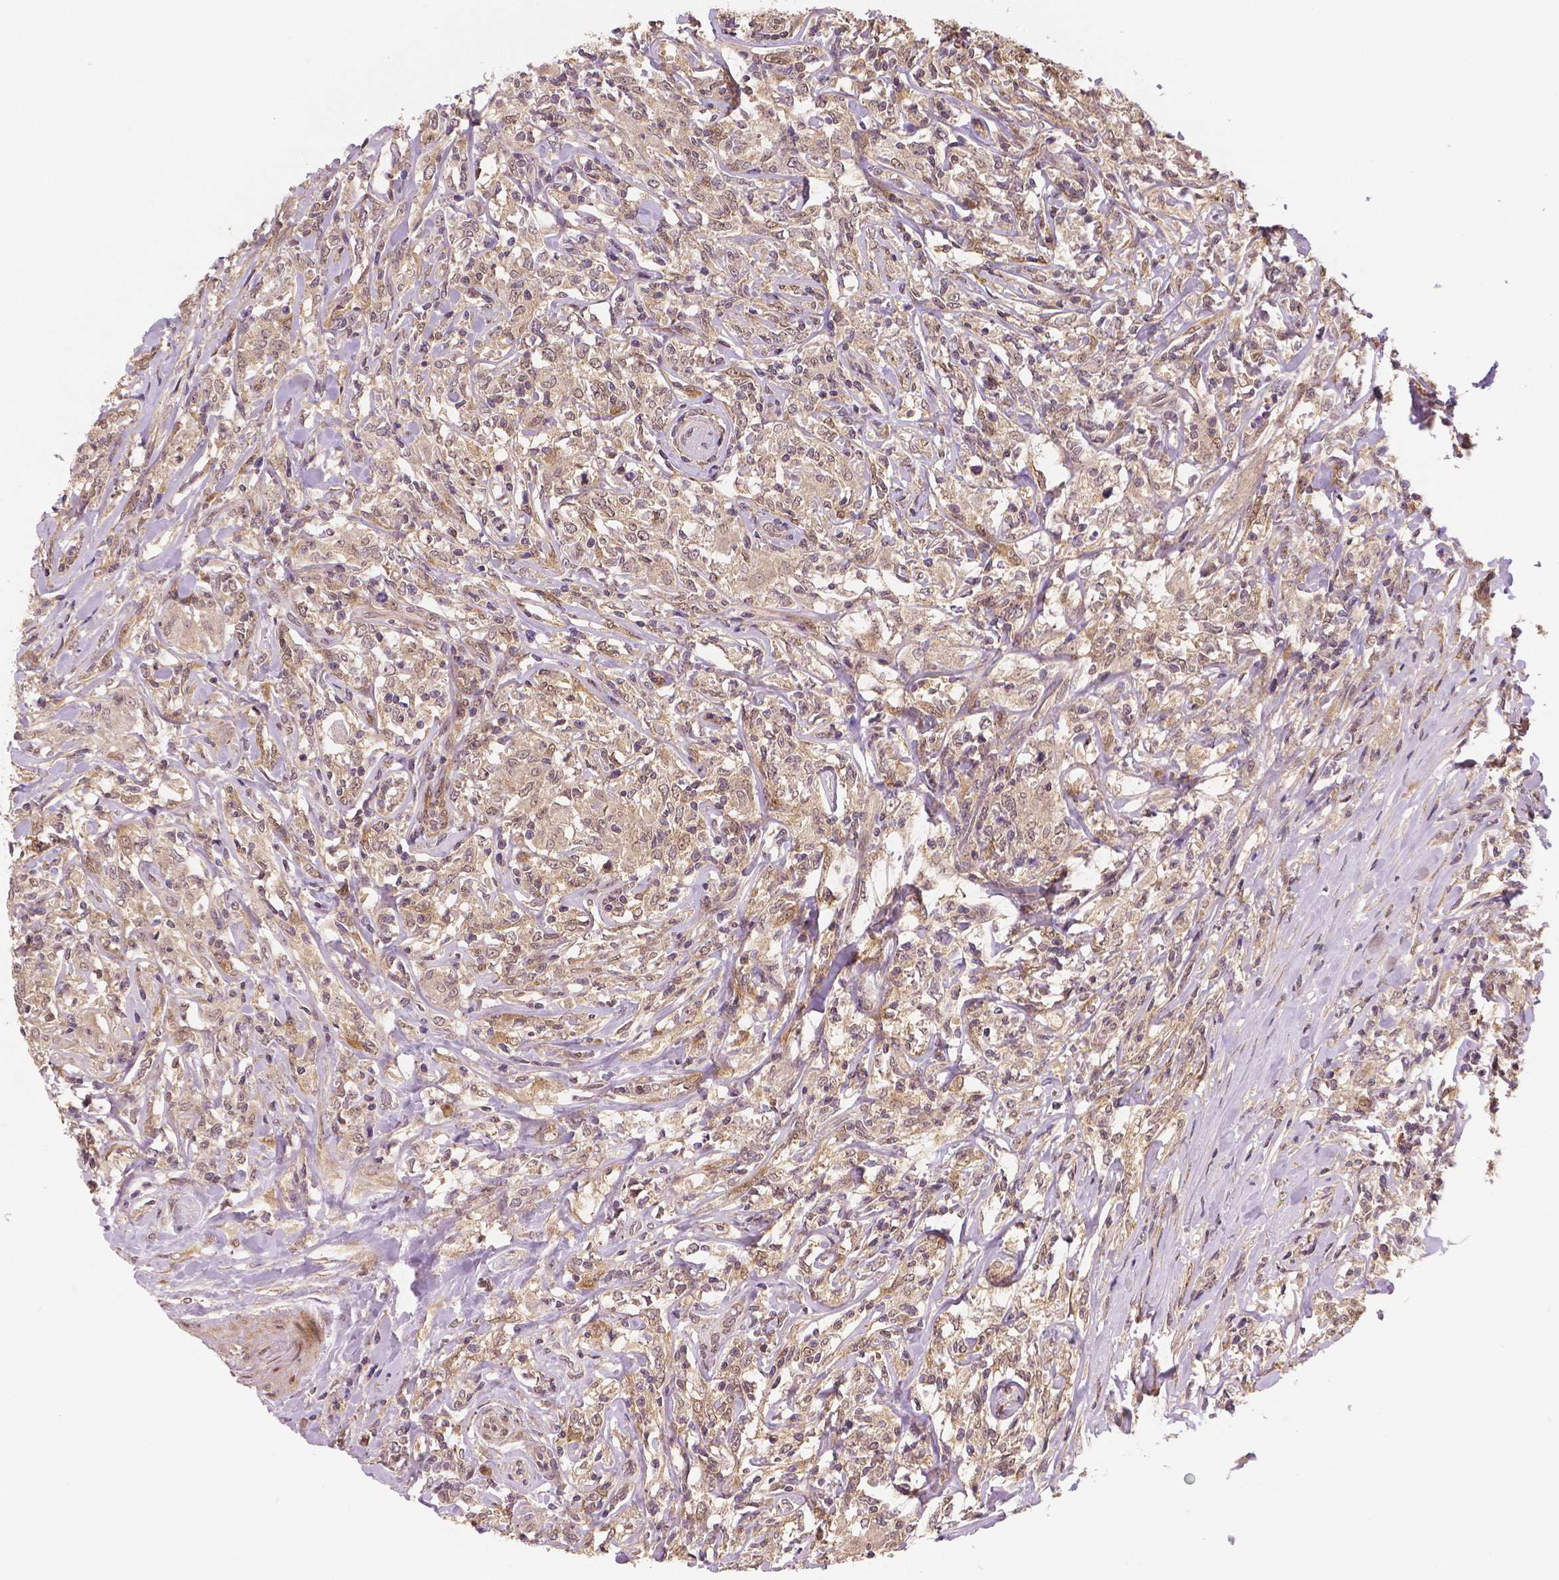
{"staining": {"intensity": "weak", "quantity": ">75%", "location": "cytoplasmic/membranous"}, "tissue": "lymphoma", "cell_type": "Tumor cells", "image_type": "cancer", "snomed": [{"axis": "morphology", "description": "Malignant lymphoma, non-Hodgkin's type, High grade"}, {"axis": "topography", "description": "Lymph node"}], "caption": "Lymphoma stained with a protein marker displays weak staining in tumor cells.", "gene": "STAT3", "patient": {"sex": "female", "age": 84}}